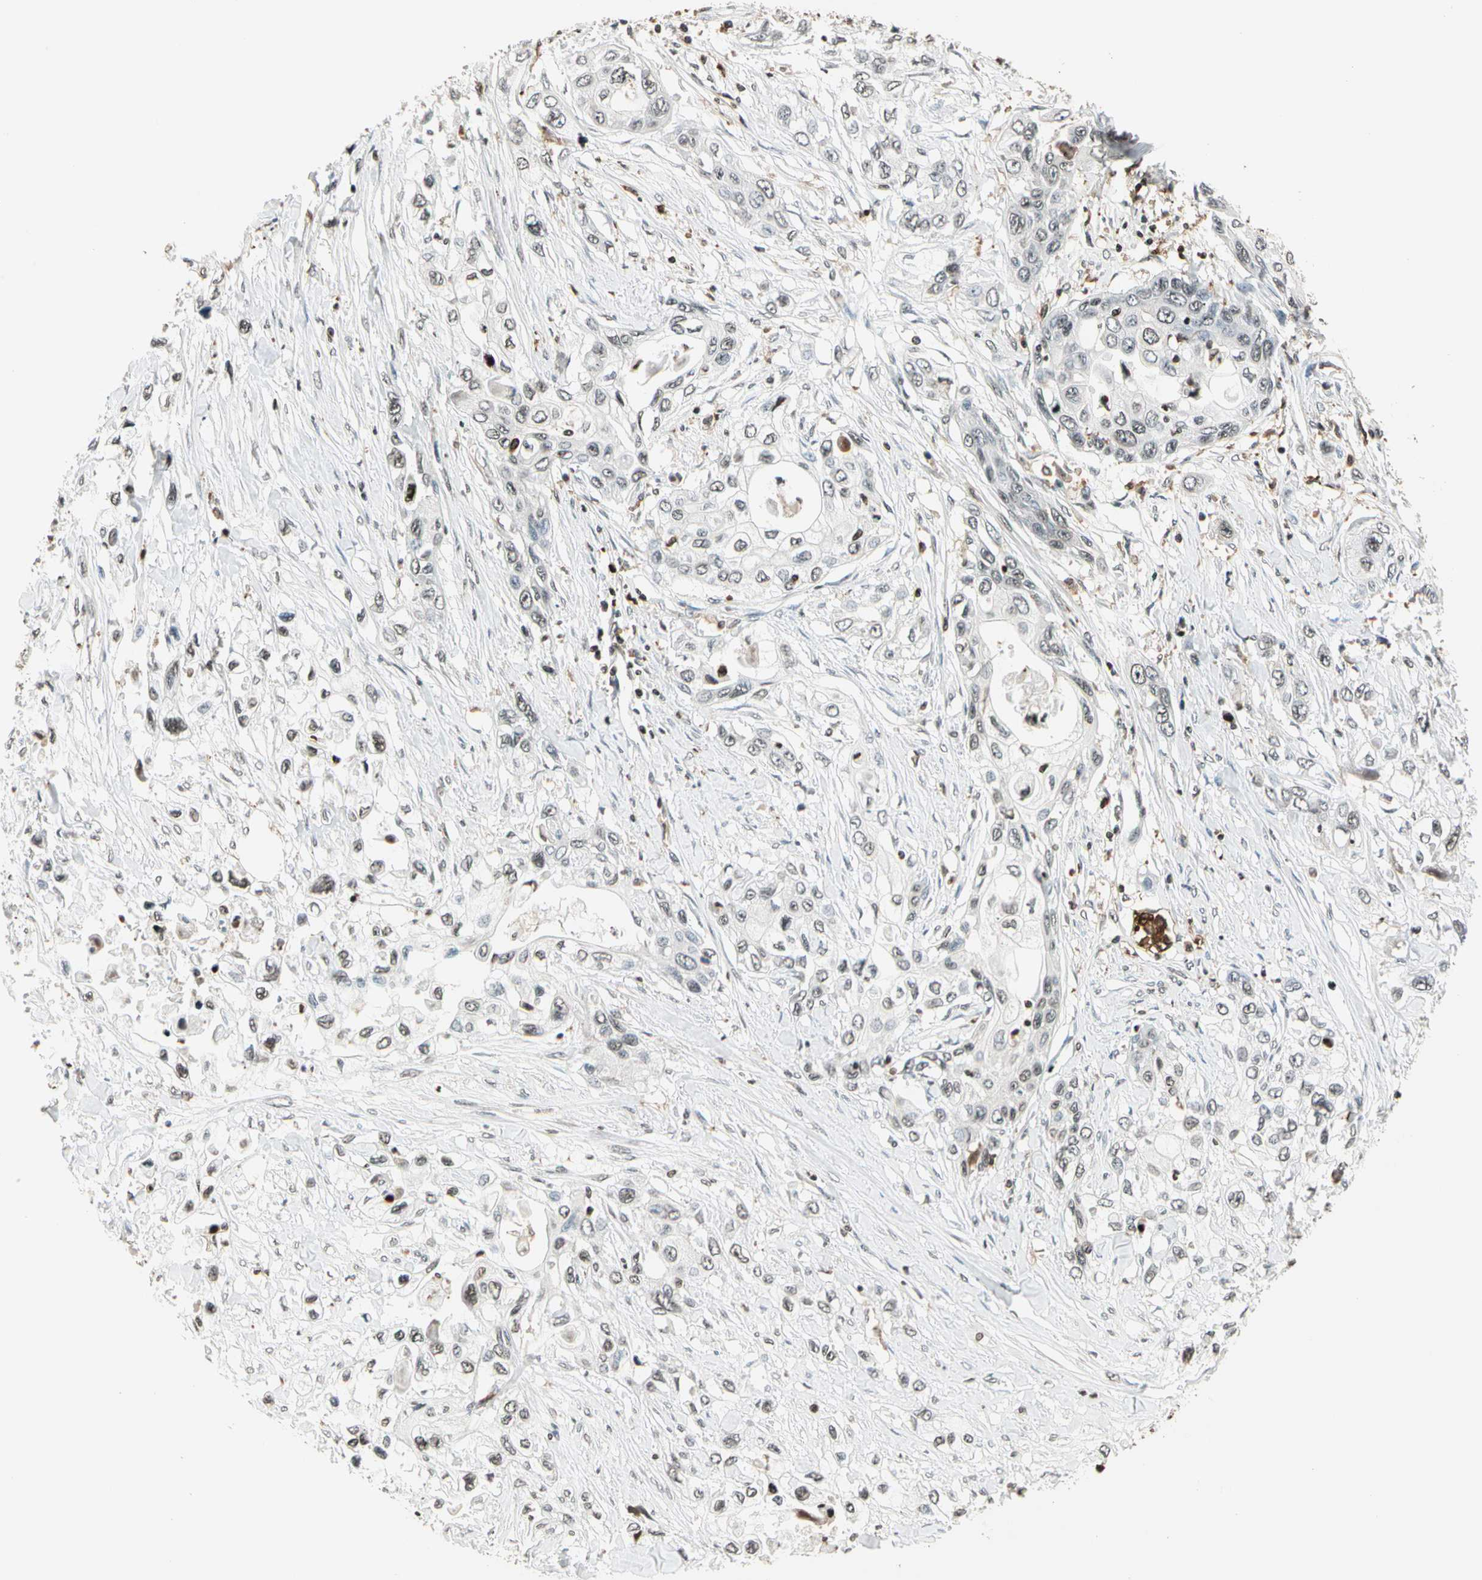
{"staining": {"intensity": "weak", "quantity": "<25%", "location": "nuclear"}, "tissue": "pancreatic cancer", "cell_type": "Tumor cells", "image_type": "cancer", "snomed": [{"axis": "morphology", "description": "Adenocarcinoma, NOS"}, {"axis": "topography", "description": "Pancreas"}], "caption": "Tumor cells show no significant expression in pancreatic cancer (adenocarcinoma). (Brightfield microscopy of DAB (3,3'-diaminobenzidine) immunohistochemistry at high magnification).", "gene": "FER", "patient": {"sex": "female", "age": 70}}